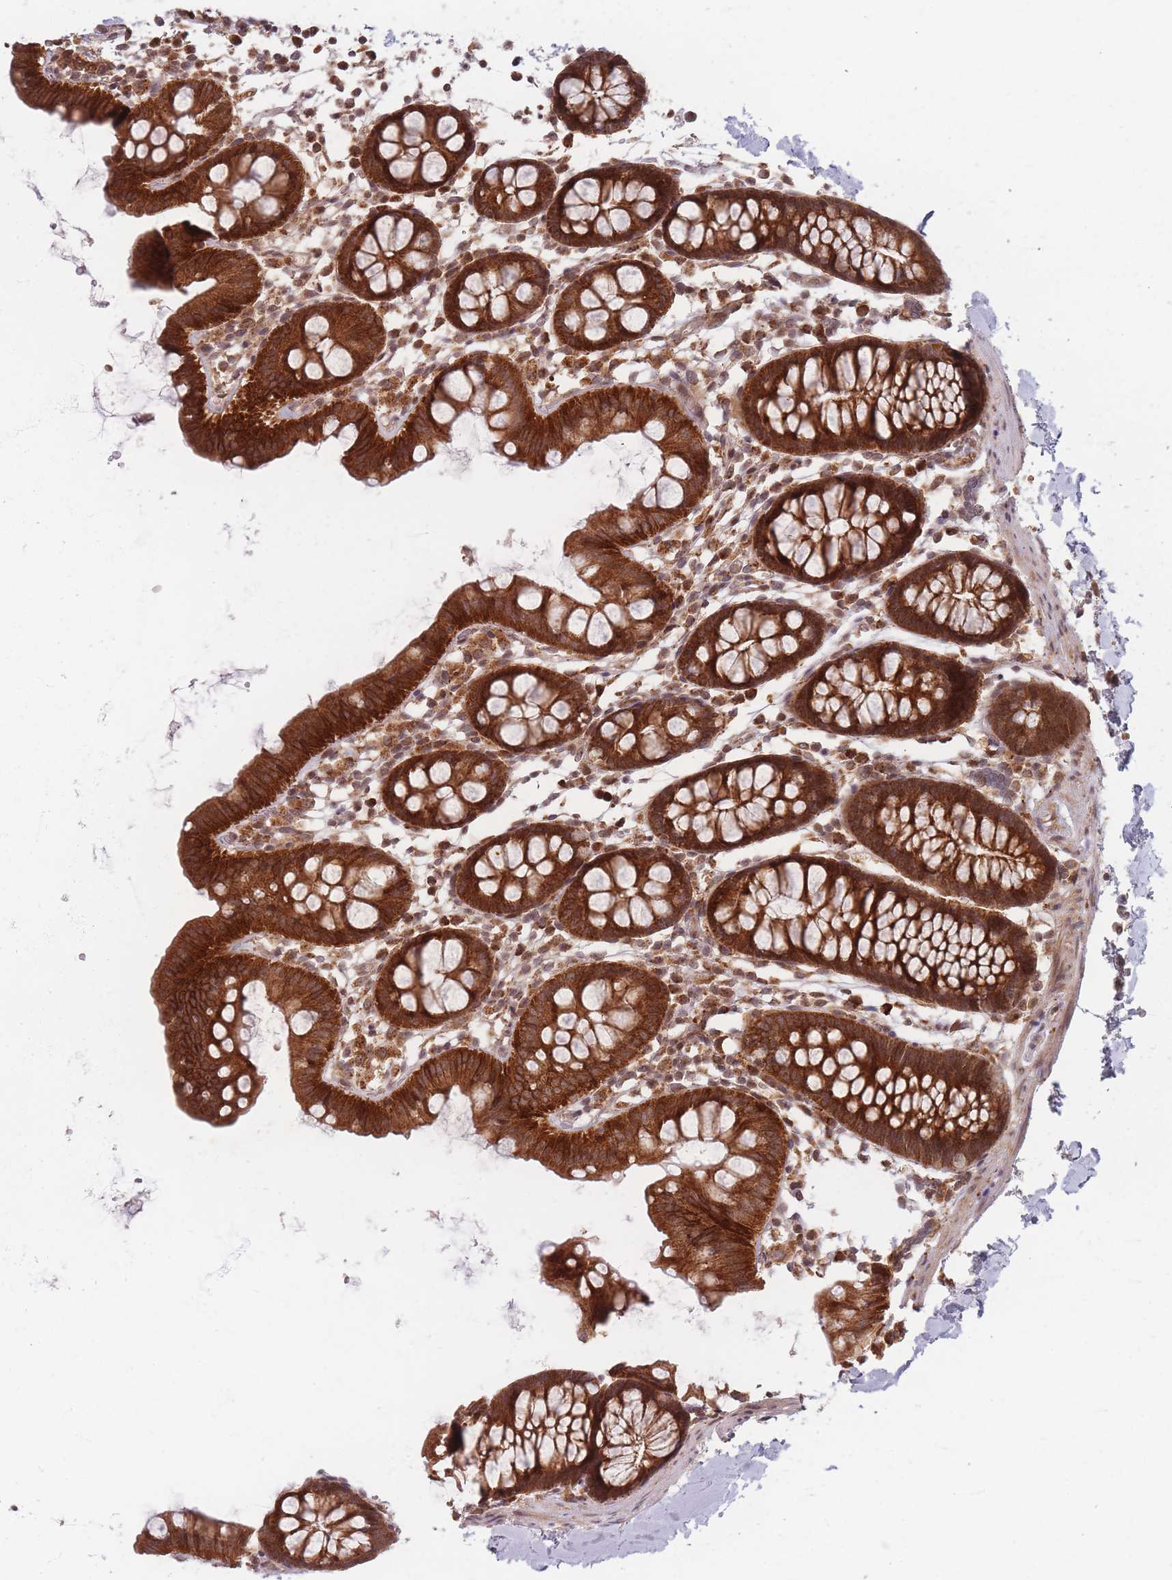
{"staining": {"intensity": "strong", "quantity": ">75%", "location": "cytoplasmic/membranous"}, "tissue": "colon", "cell_type": "Glandular cells", "image_type": "normal", "snomed": [{"axis": "morphology", "description": "Normal tissue, NOS"}, {"axis": "topography", "description": "Colon"}], "caption": "A high amount of strong cytoplasmic/membranous expression is appreciated in approximately >75% of glandular cells in benign colon.", "gene": "RADX", "patient": {"sex": "male", "age": 75}}